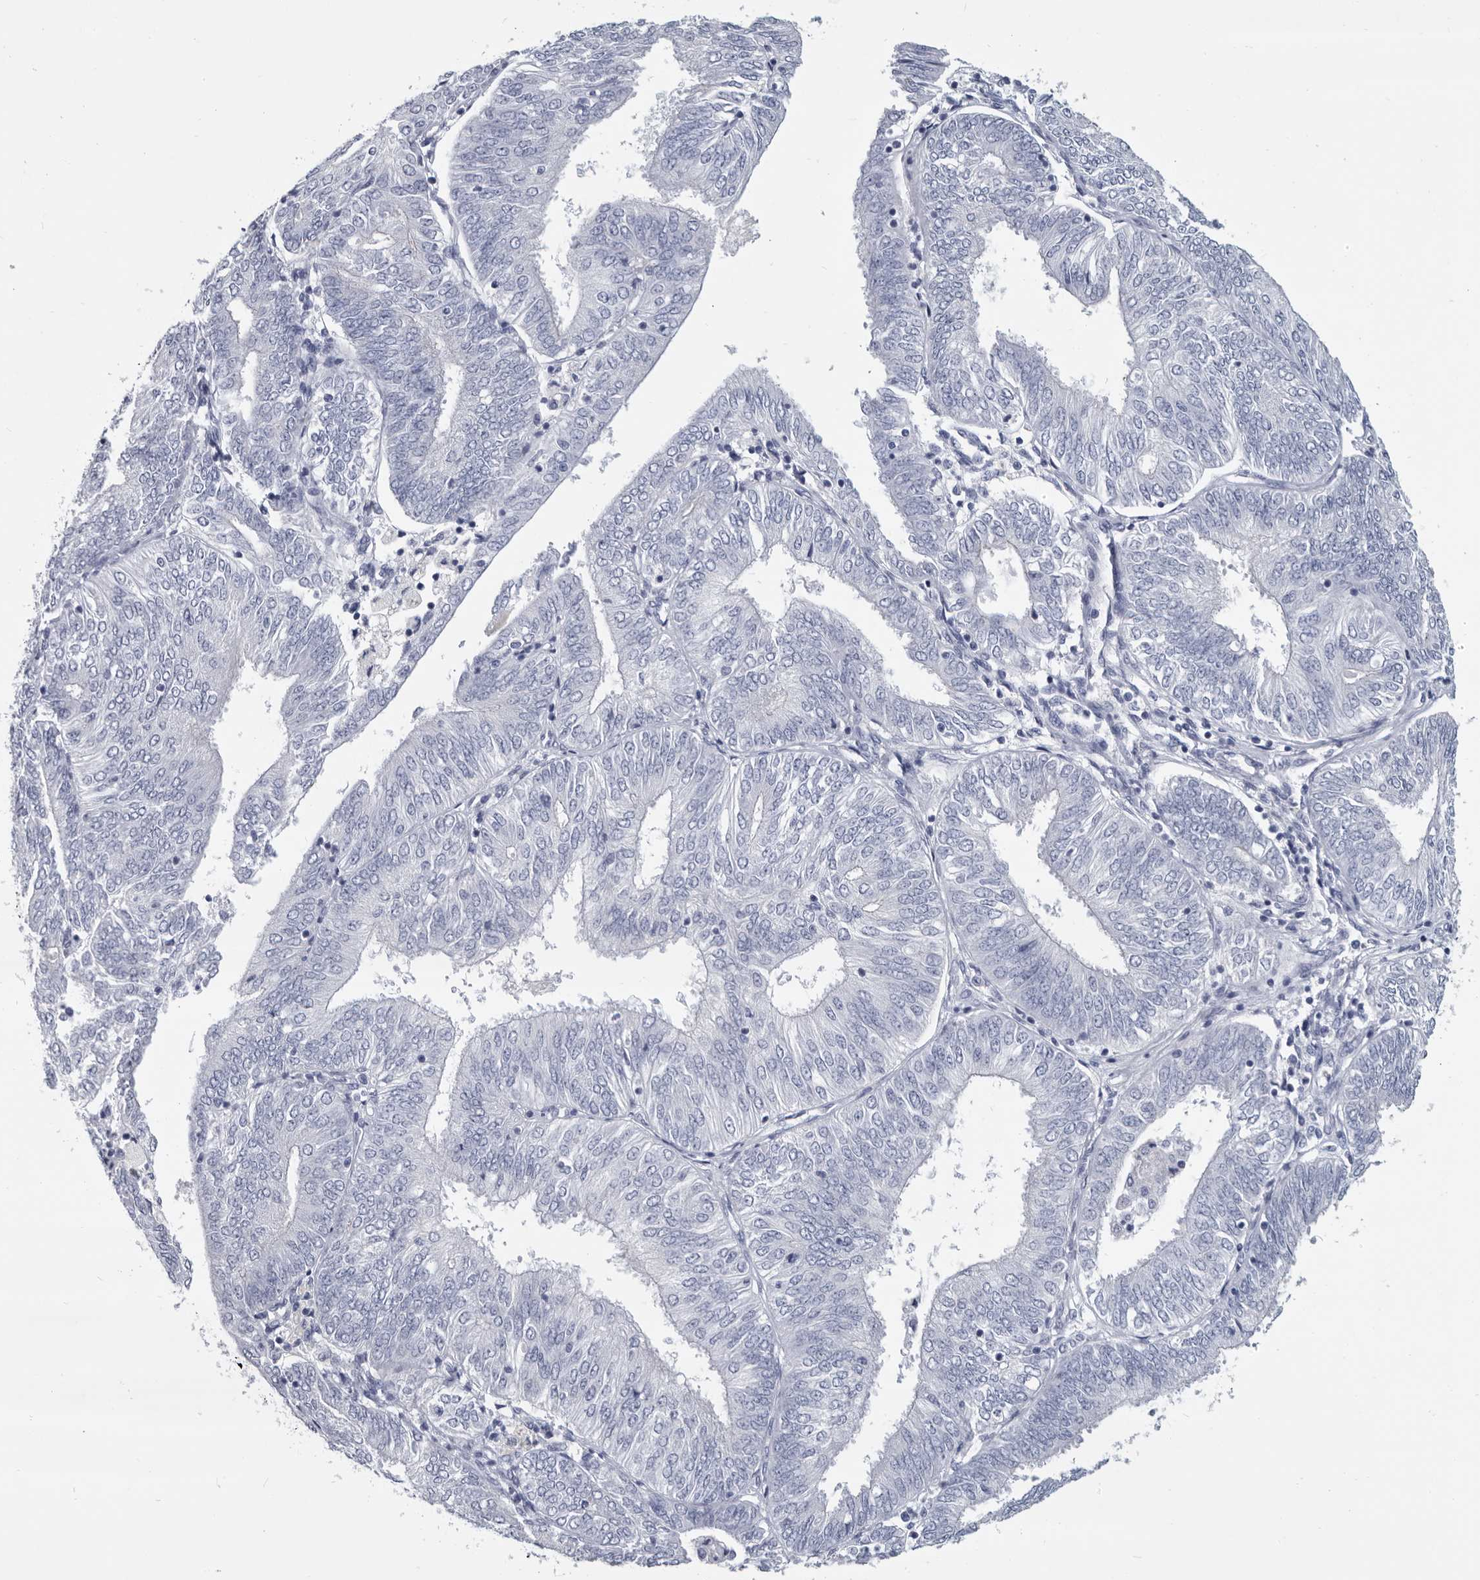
{"staining": {"intensity": "negative", "quantity": "none", "location": "none"}, "tissue": "endometrial cancer", "cell_type": "Tumor cells", "image_type": "cancer", "snomed": [{"axis": "morphology", "description": "Adenocarcinoma, NOS"}, {"axis": "topography", "description": "Endometrium"}], "caption": "Immunohistochemistry (IHC) histopathology image of neoplastic tissue: human endometrial cancer stained with DAB displays no significant protein expression in tumor cells.", "gene": "WRAP73", "patient": {"sex": "female", "age": 58}}